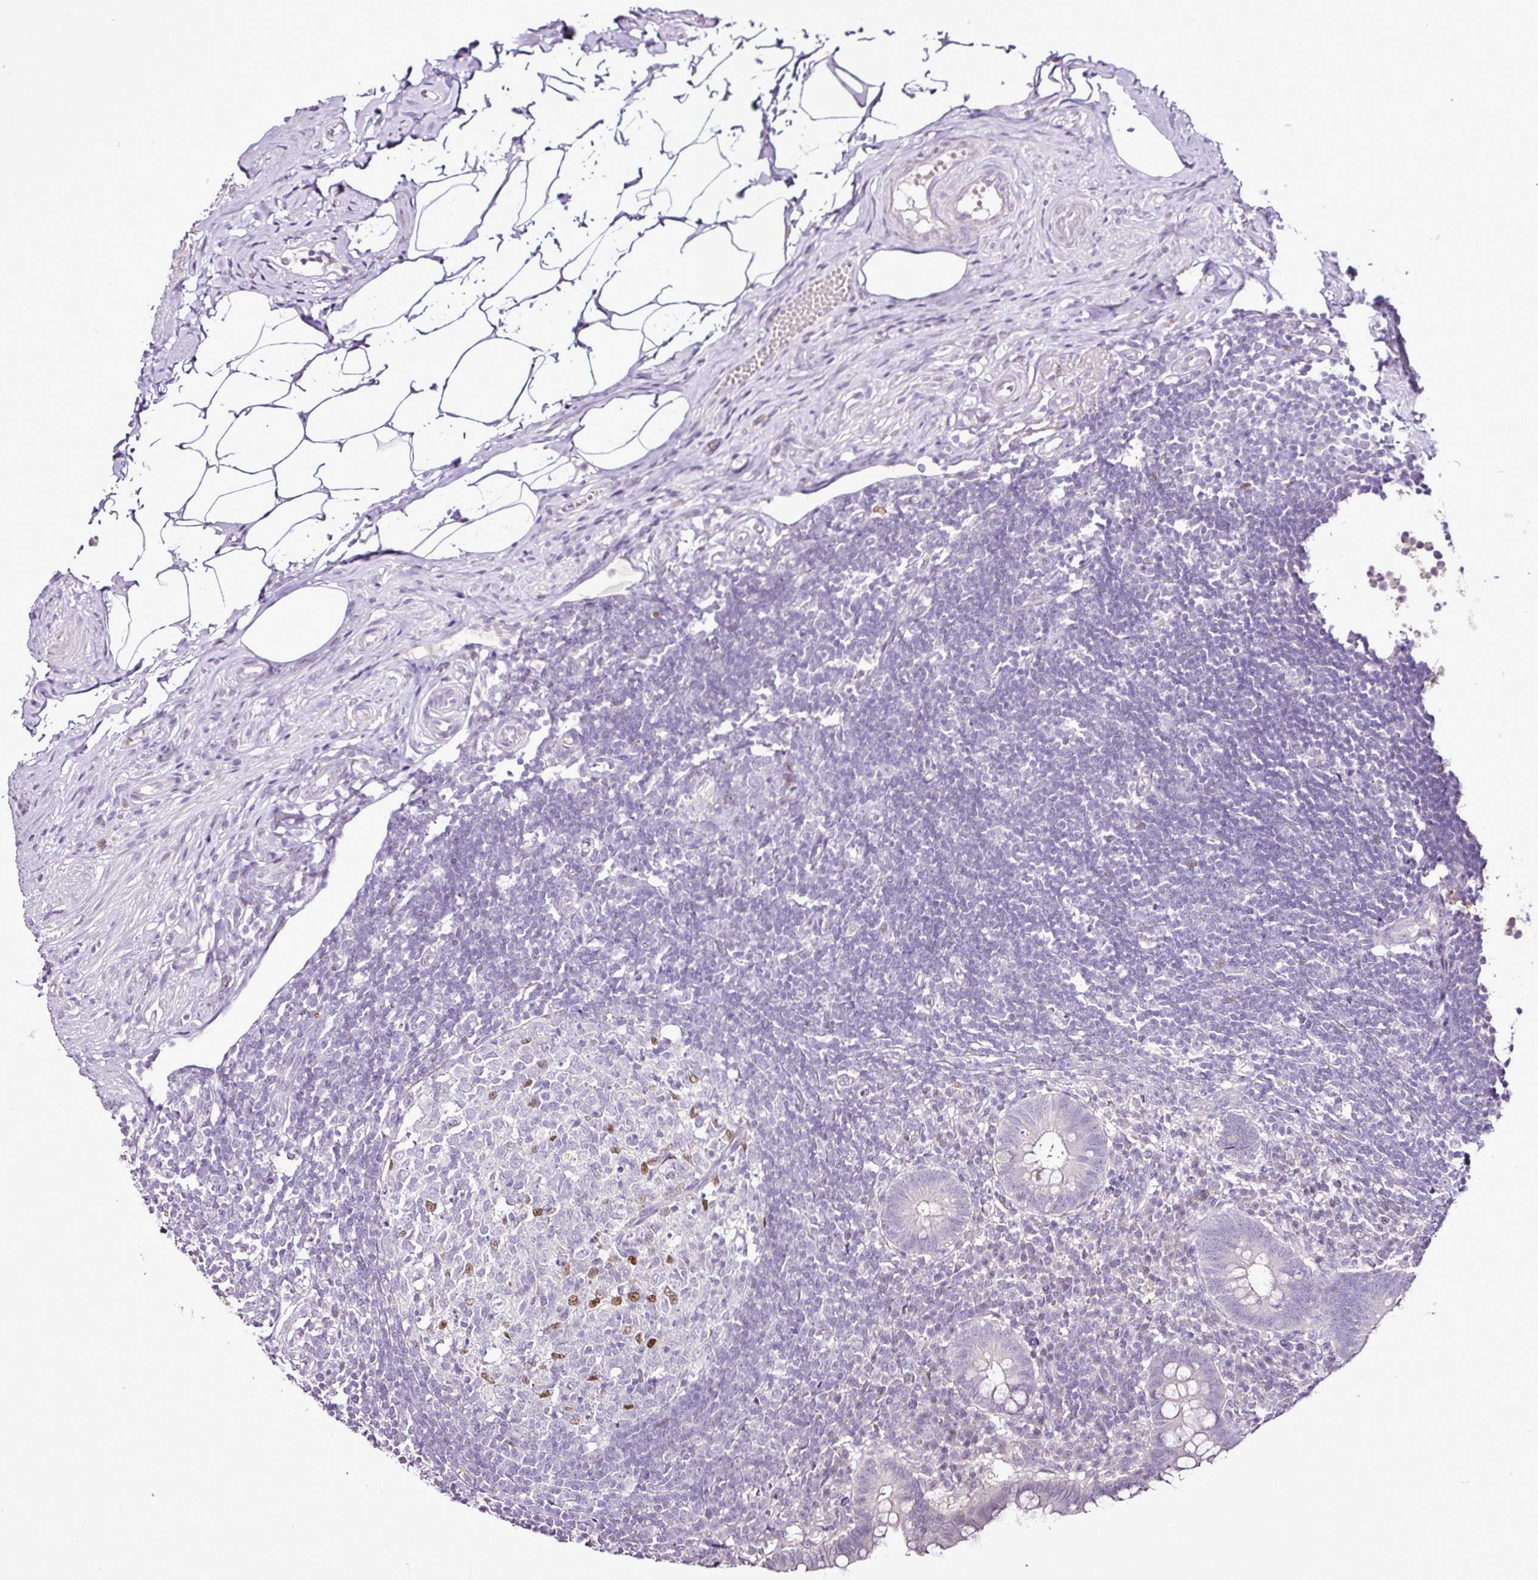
{"staining": {"intensity": "negative", "quantity": "none", "location": "none"}, "tissue": "appendix", "cell_type": "Glandular cells", "image_type": "normal", "snomed": [{"axis": "morphology", "description": "Normal tissue, NOS"}, {"axis": "topography", "description": "Appendix"}], "caption": "Immunohistochemistry histopathology image of benign human appendix stained for a protein (brown), which shows no expression in glandular cells. Nuclei are stained in blue.", "gene": "ESR1", "patient": {"sex": "female", "age": 56}}